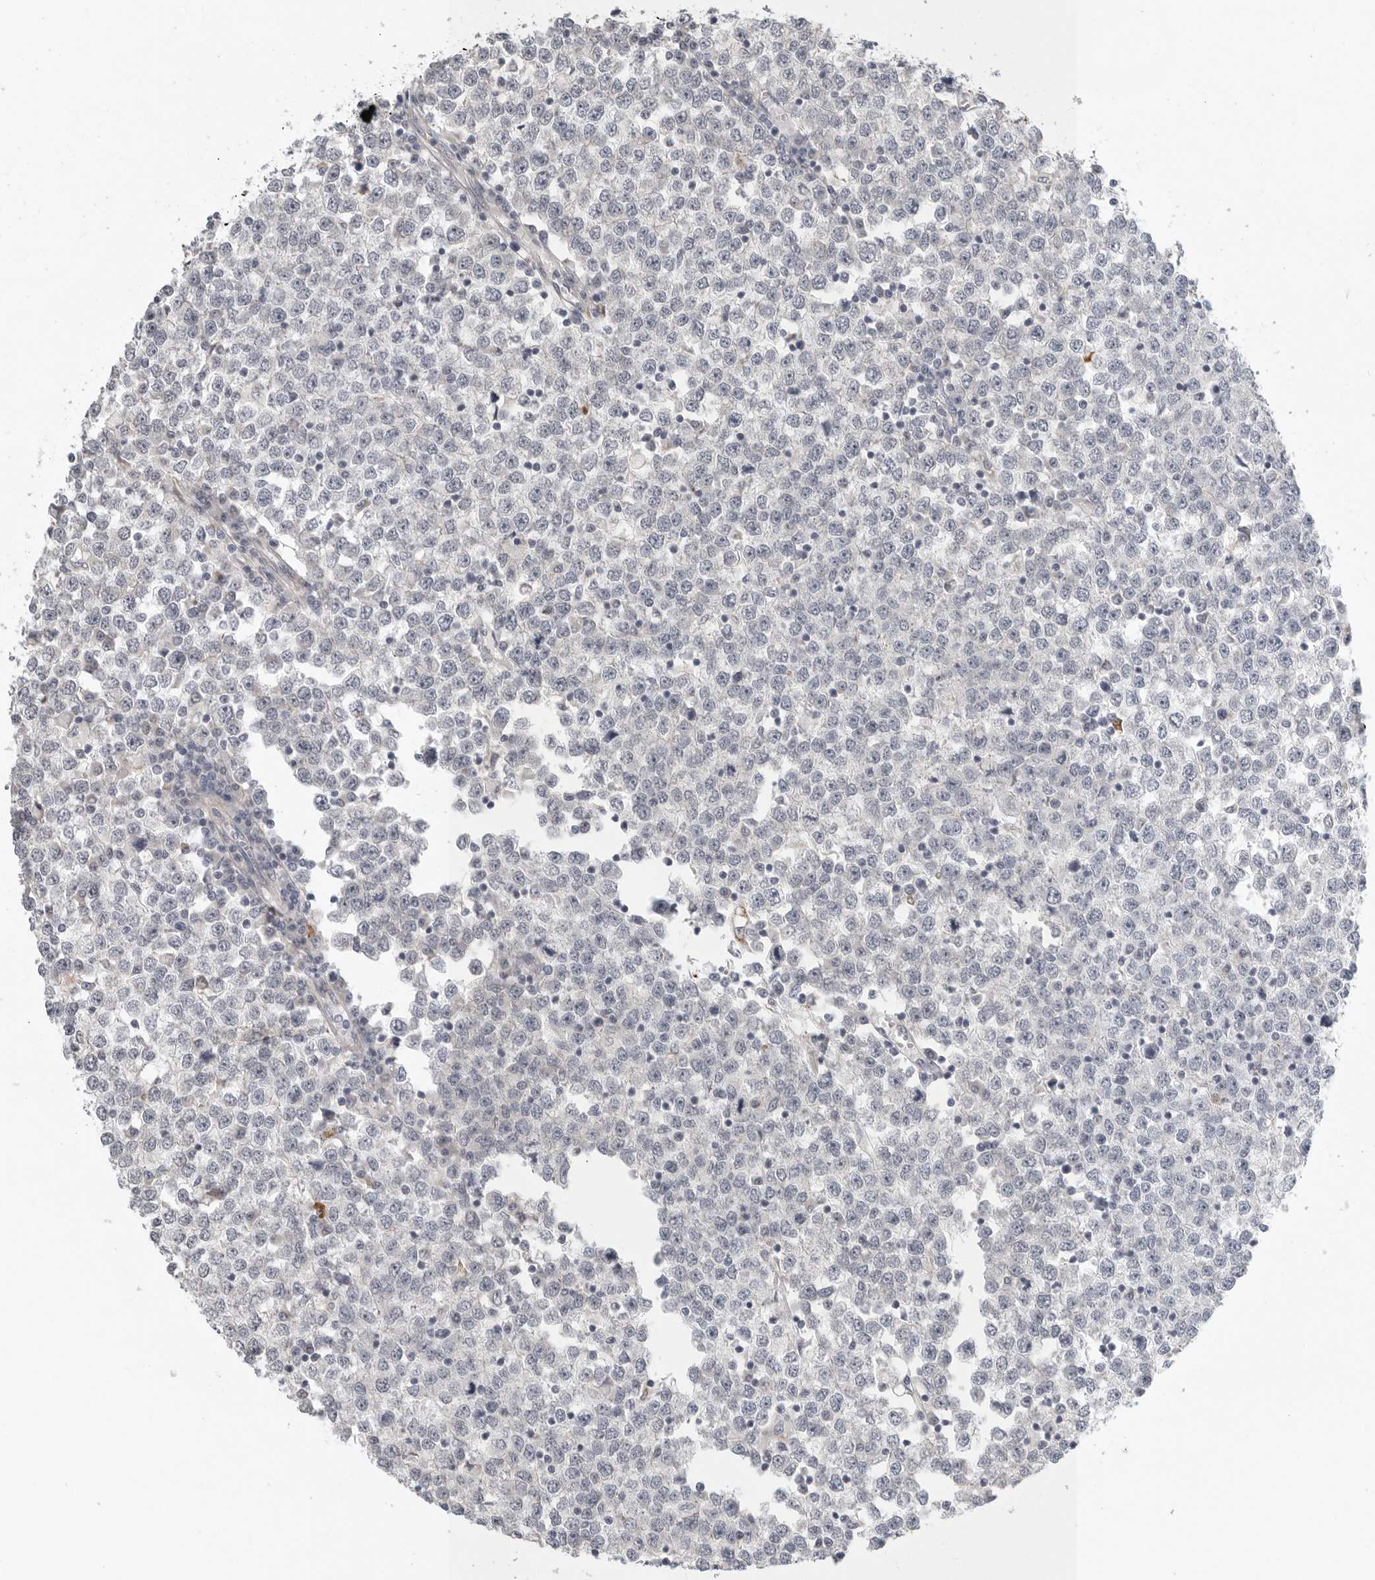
{"staining": {"intensity": "negative", "quantity": "none", "location": "none"}, "tissue": "testis cancer", "cell_type": "Tumor cells", "image_type": "cancer", "snomed": [{"axis": "morphology", "description": "Seminoma, NOS"}, {"axis": "topography", "description": "Testis"}], "caption": "This is a histopathology image of immunohistochemistry staining of testis cancer (seminoma), which shows no staining in tumor cells. Brightfield microscopy of immunohistochemistry stained with DAB (3,3'-diaminobenzidine) (brown) and hematoxylin (blue), captured at high magnification.", "gene": "STAB2", "patient": {"sex": "male", "age": 65}}